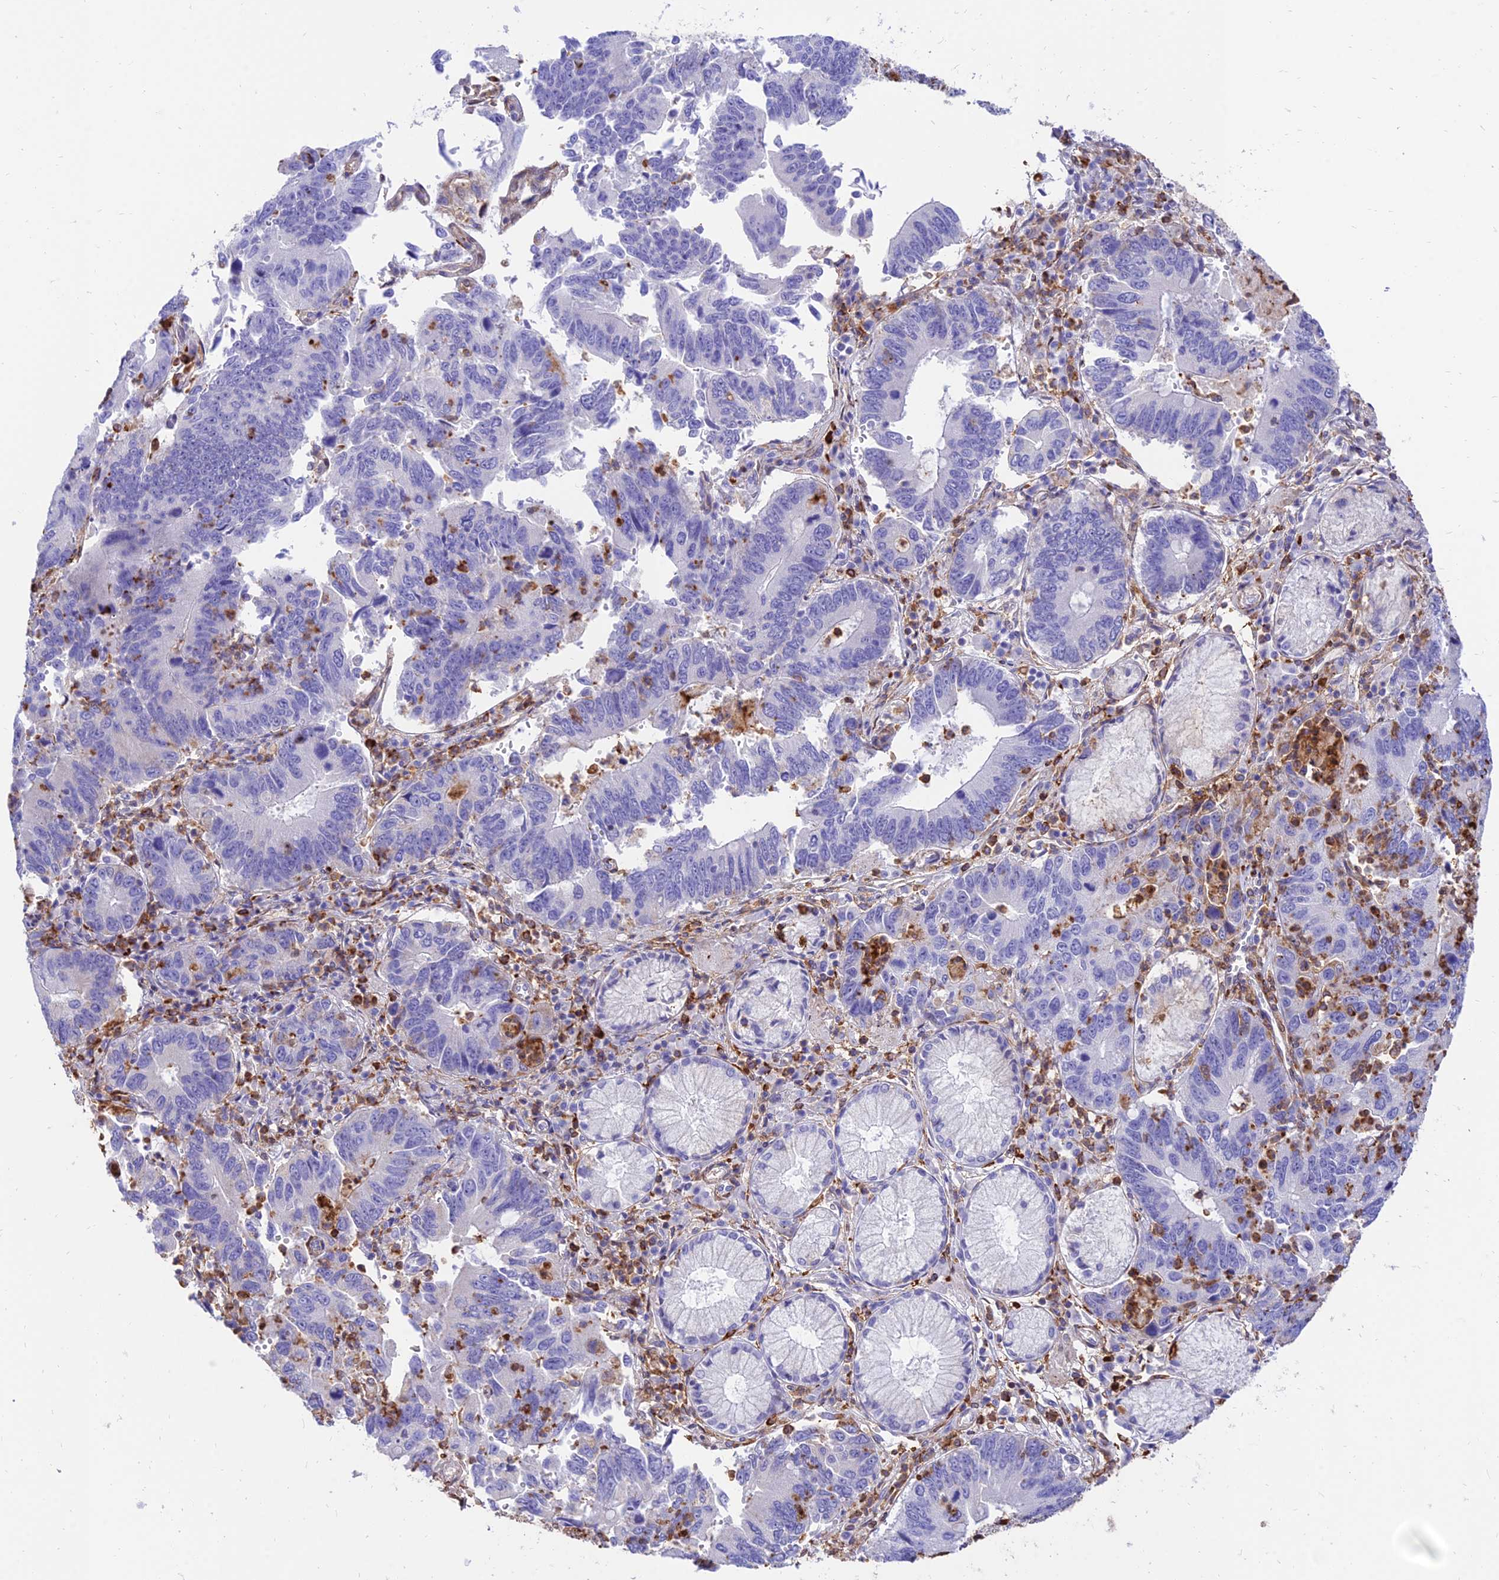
{"staining": {"intensity": "negative", "quantity": "none", "location": "none"}, "tissue": "stomach cancer", "cell_type": "Tumor cells", "image_type": "cancer", "snomed": [{"axis": "morphology", "description": "Adenocarcinoma, NOS"}, {"axis": "topography", "description": "Stomach"}], "caption": "Human stomach cancer stained for a protein using immunohistochemistry demonstrates no staining in tumor cells.", "gene": "SREK1IP1", "patient": {"sex": "male", "age": 59}}